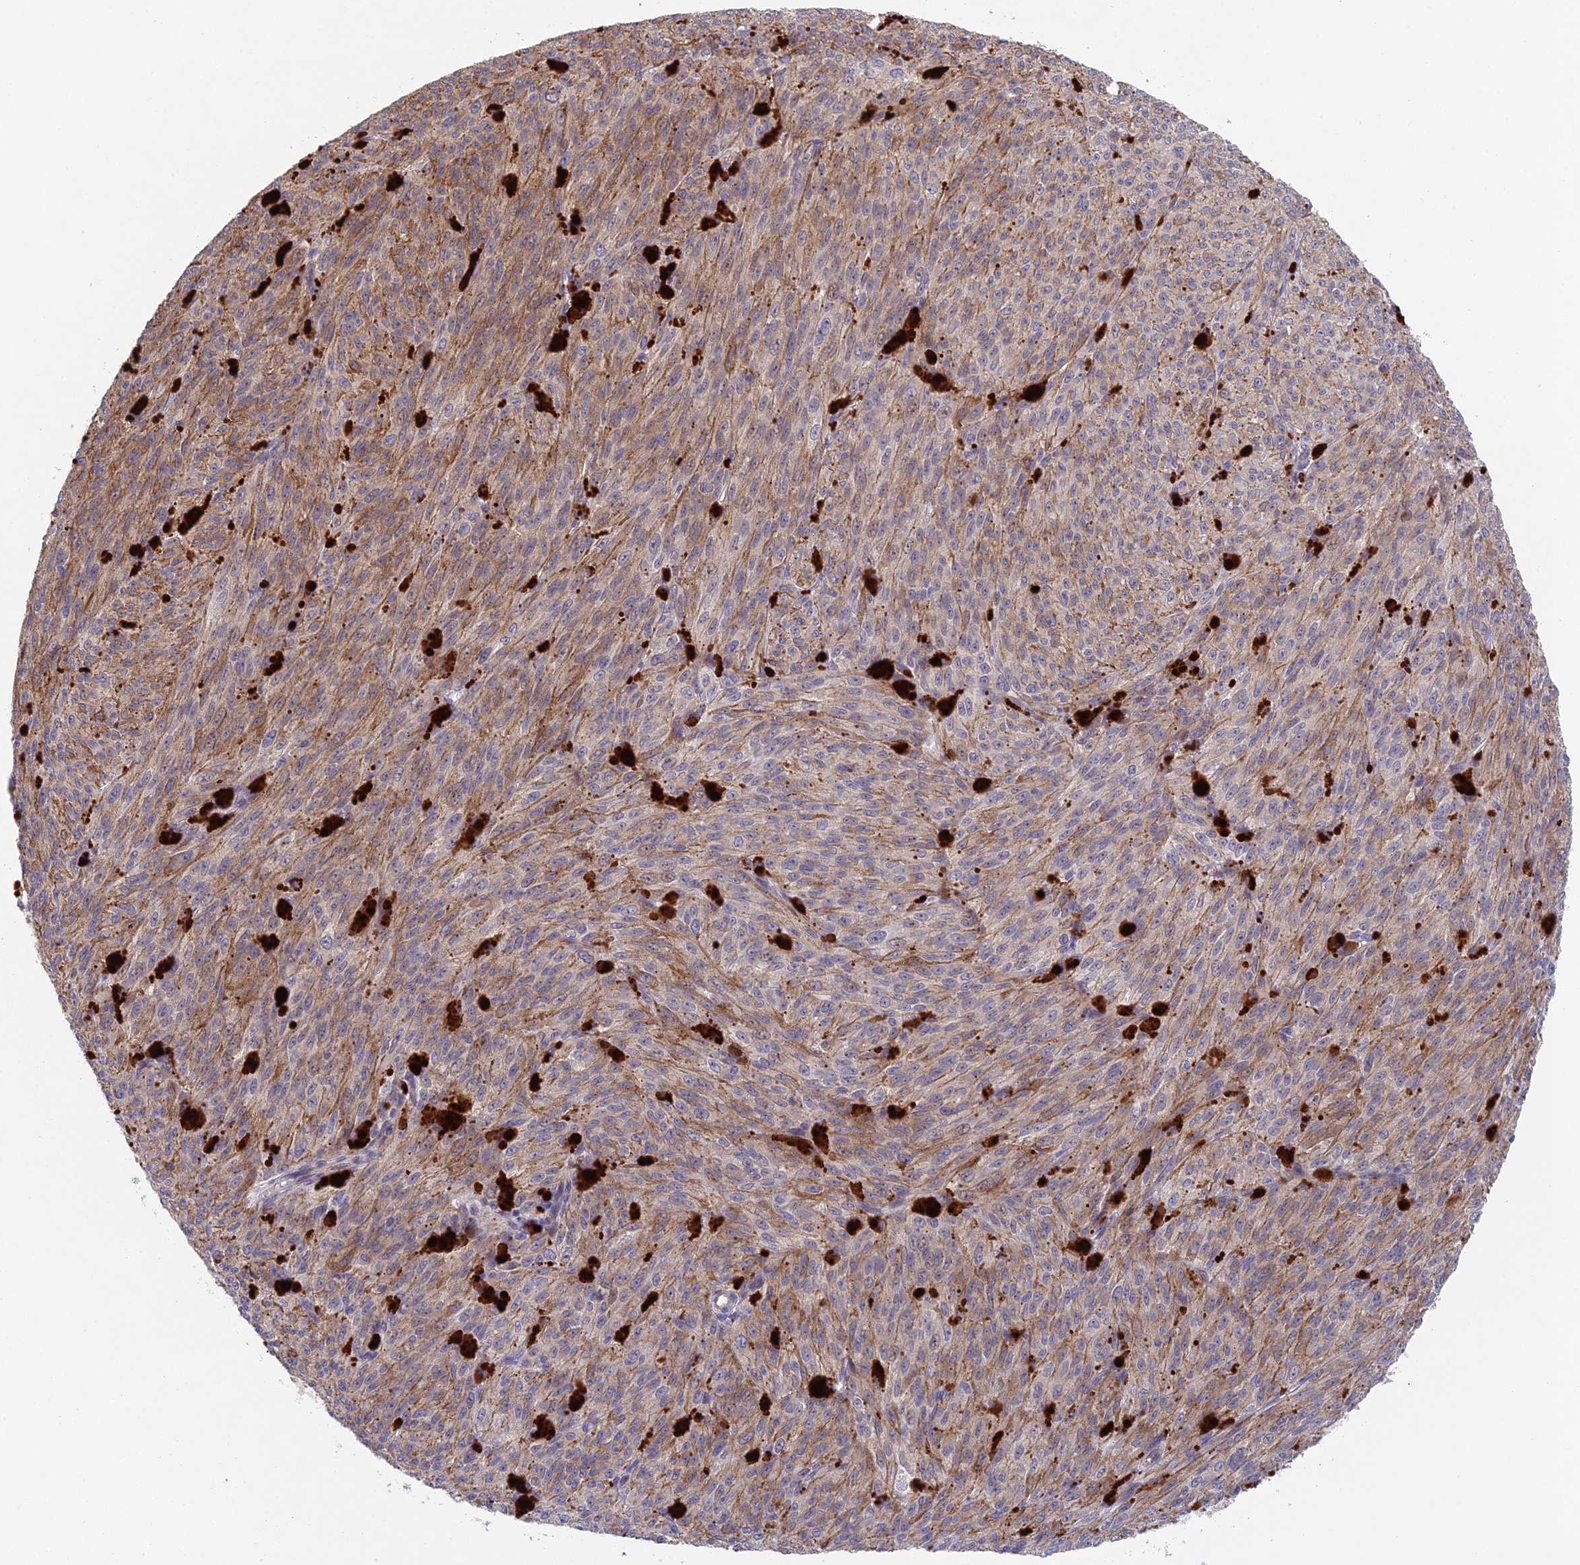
{"staining": {"intensity": "weak", "quantity": "25%-75%", "location": "cytoplasmic/membranous"}, "tissue": "melanoma", "cell_type": "Tumor cells", "image_type": "cancer", "snomed": [{"axis": "morphology", "description": "Malignant melanoma, NOS"}, {"axis": "topography", "description": "Skin"}], "caption": "Immunohistochemistry staining of melanoma, which shows low levels of weak cytoplasmic/membranous expression in about 25%-75% of tumor cells indicating weak cytoplasmic/membranous protein positivity. The staining was performed using DAB (3,3'-diaminobenzidine) (brown) for protein detection and nuclei were counterstained in hematoxylin (blue).", "gene": "NSMCE1", "patient": {"sex": "female", "age": 52}}